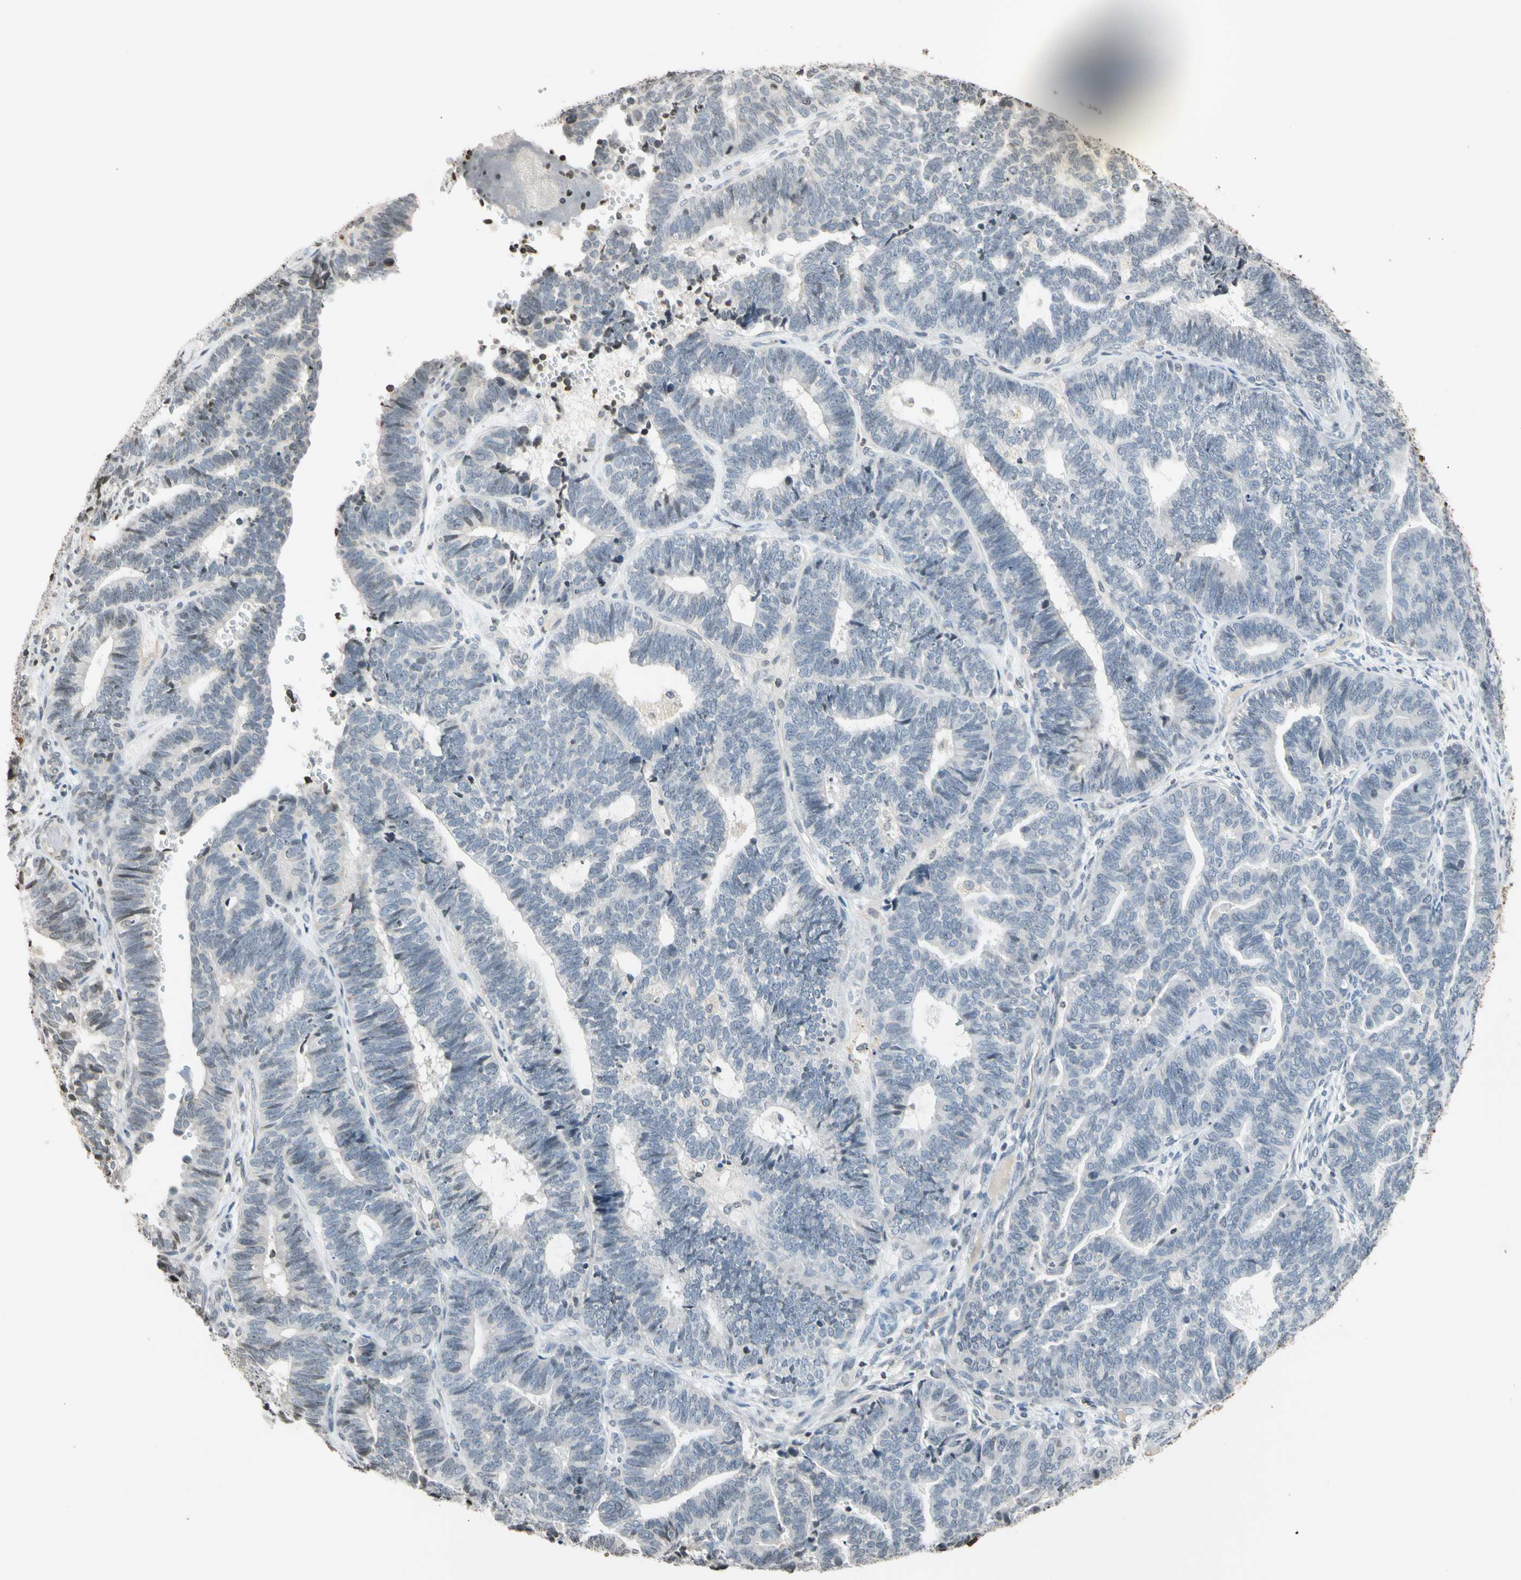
{"staining": {"intensity": "negative", "quantity": "none", "location": "none"}, "tissue": "endometrial cancer", "cell_type": "Tumor cells", "image_type": "cancer", "snomed": [{"axis": "morphology", "description": "Adenocarcinoma, NOS"}, {"axis": "topography", "description": "Endometrium"}], "caption": "Endometrial cancer was stained to show a protein in brown. There is no significant staining in tumor cells.", "gene": "GPX4", "patient": {"sex": "female", "age": 70}}